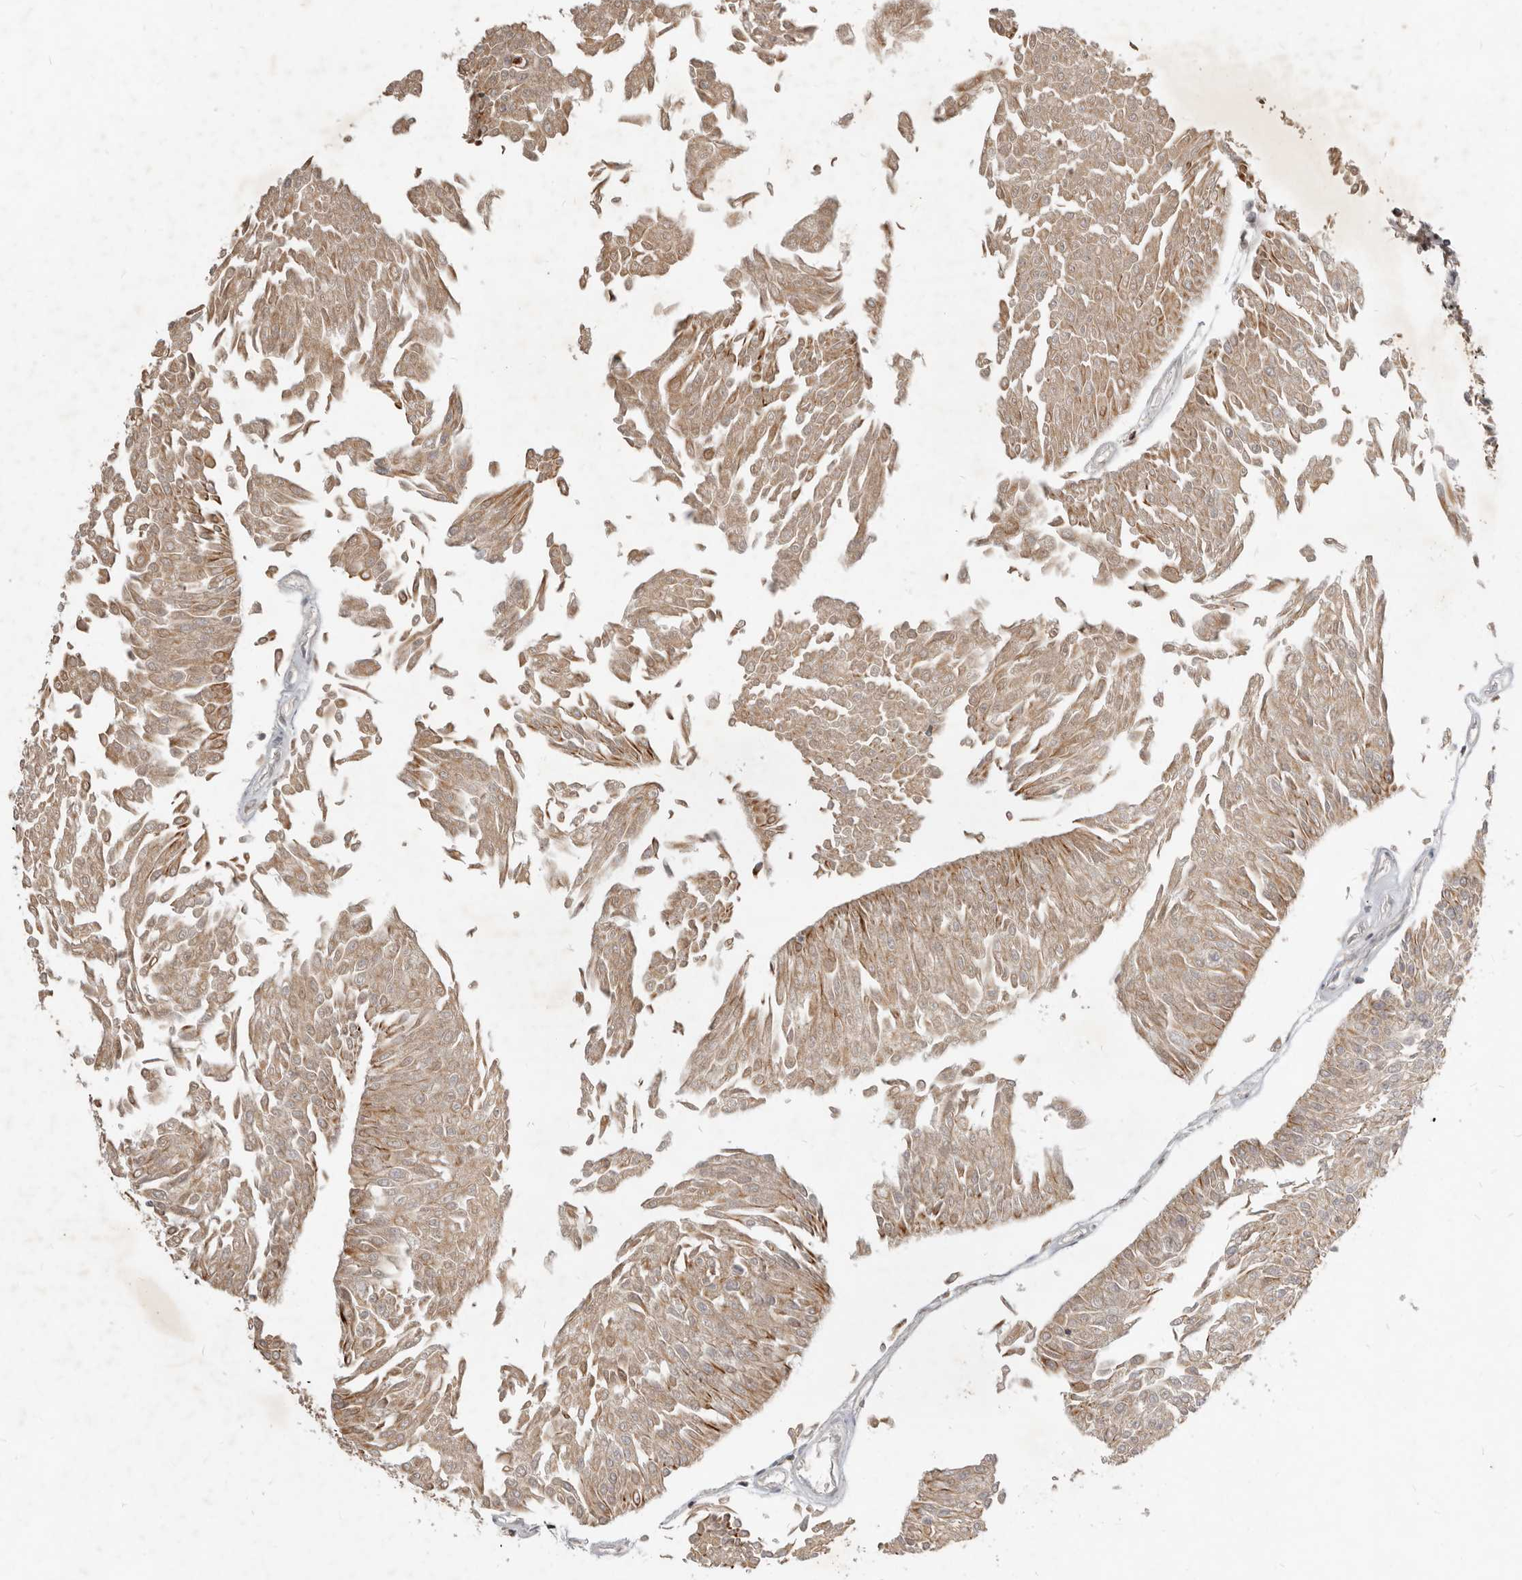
{"staining": {"intensity": "moderate", "quantity": ">75%", "location": "cytoplasmic/membranous"}, "tissue": "urothelial cancer", "cell_type": "Tumor cells", "image_type": "cancer", "snomed": [{"axis": "morphology", "description": "Urothelial carcinoma, Low grade"}, {"axis": "topography", "description": "Urinary bladder"}], "caption": "The image displays staining of urothelial cancer, revealing moderate cytoplasmic/membranous protein positivity (brown color) within tumor cells.", "gene": "NPY4R", "patient": {"sex": "male", "age": 67}}